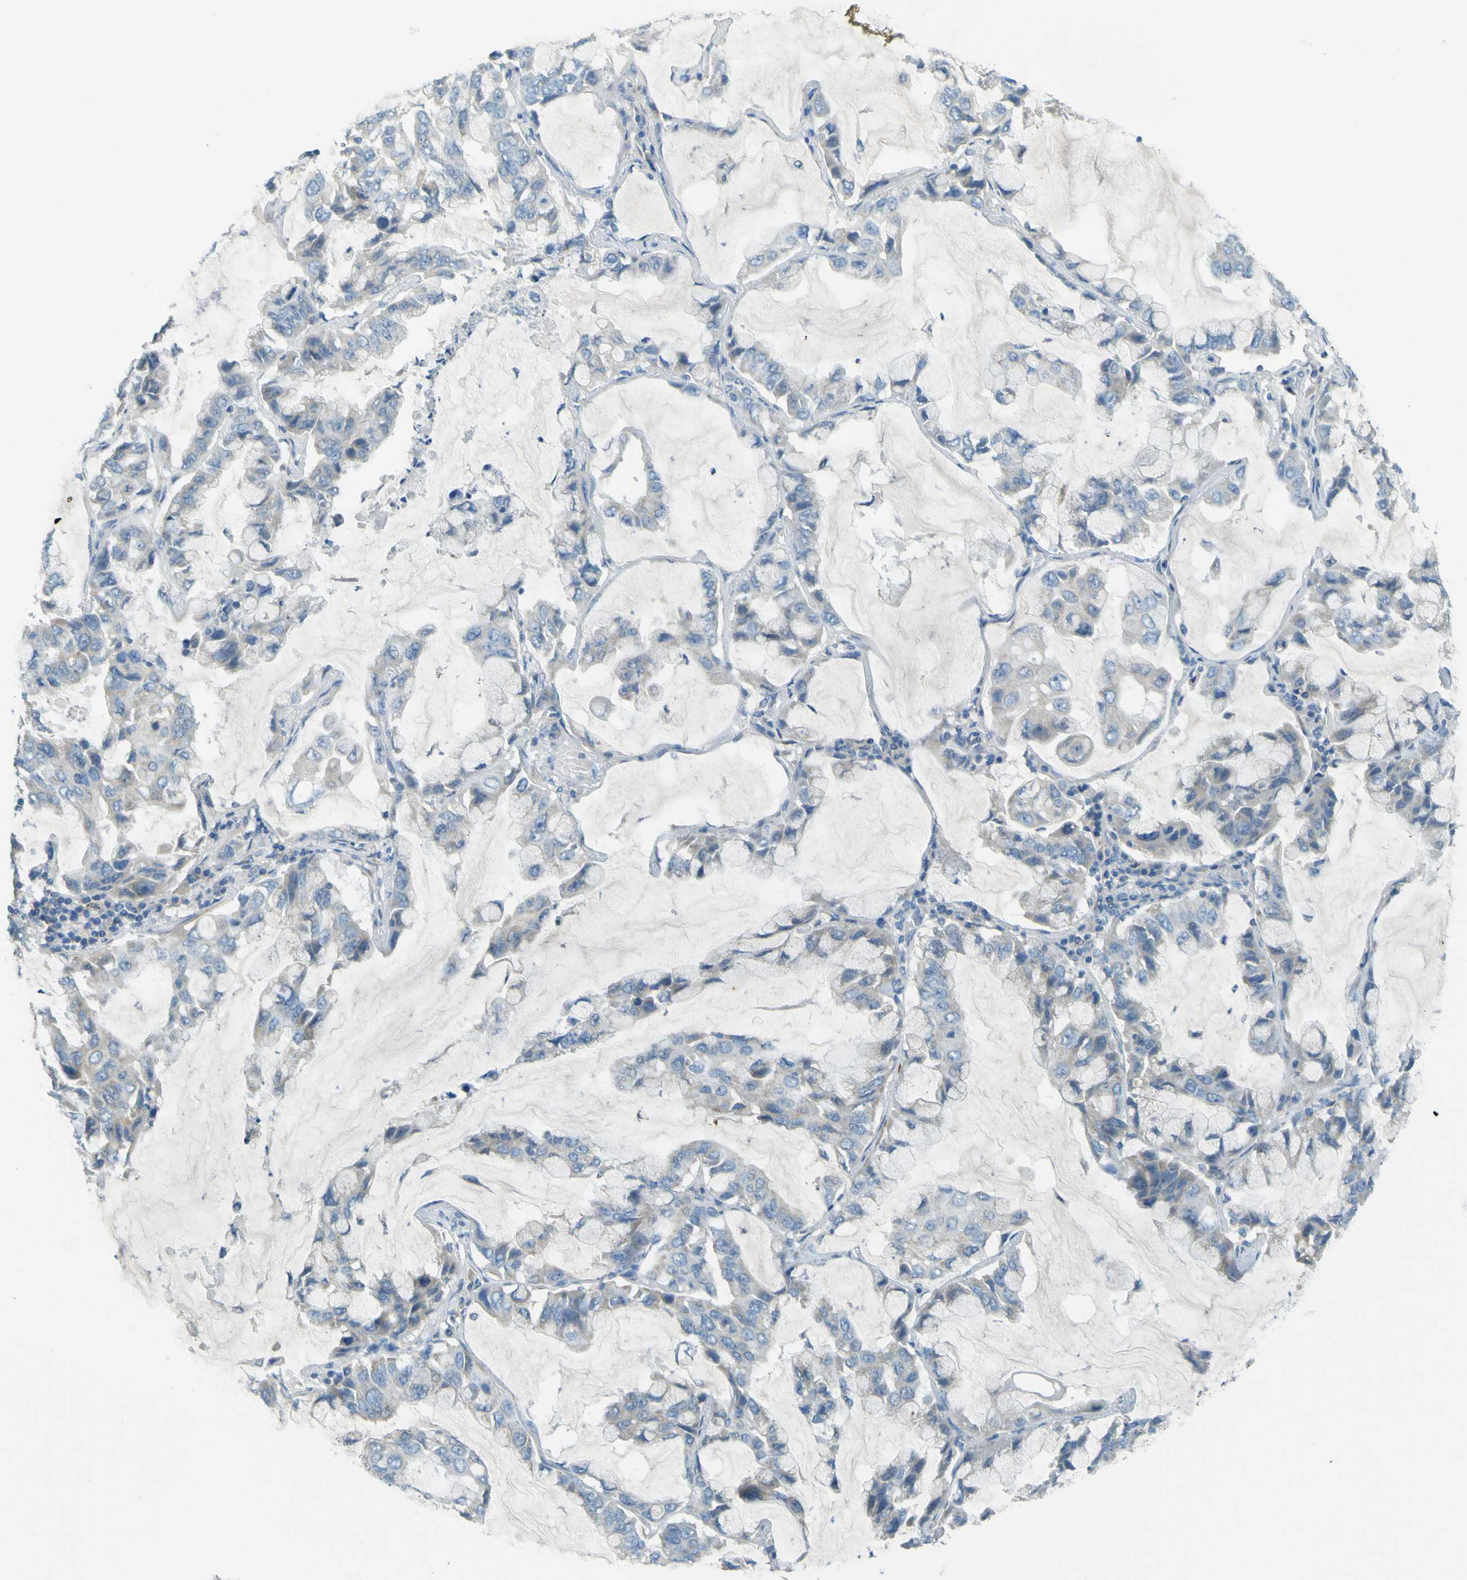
{"staining": {"intensity": "negative", "quantity": "none", "location": "none"}, "tissue": "lung cancer", "cell_type": "Tumor cells", "image_type": "cancer", "snomed": [{"axis": "morphology", "description": "Adenocarcinoma, NOS"}, {"axis": "topography", "description": "Lung"}], "caption": "Lung cancer (adenocarcinoma) stained for a protein using immunohistochemistry displays no staining tumor cells.", "gene": "FKTN", "patient": {"sex": "male", "age": 64}}